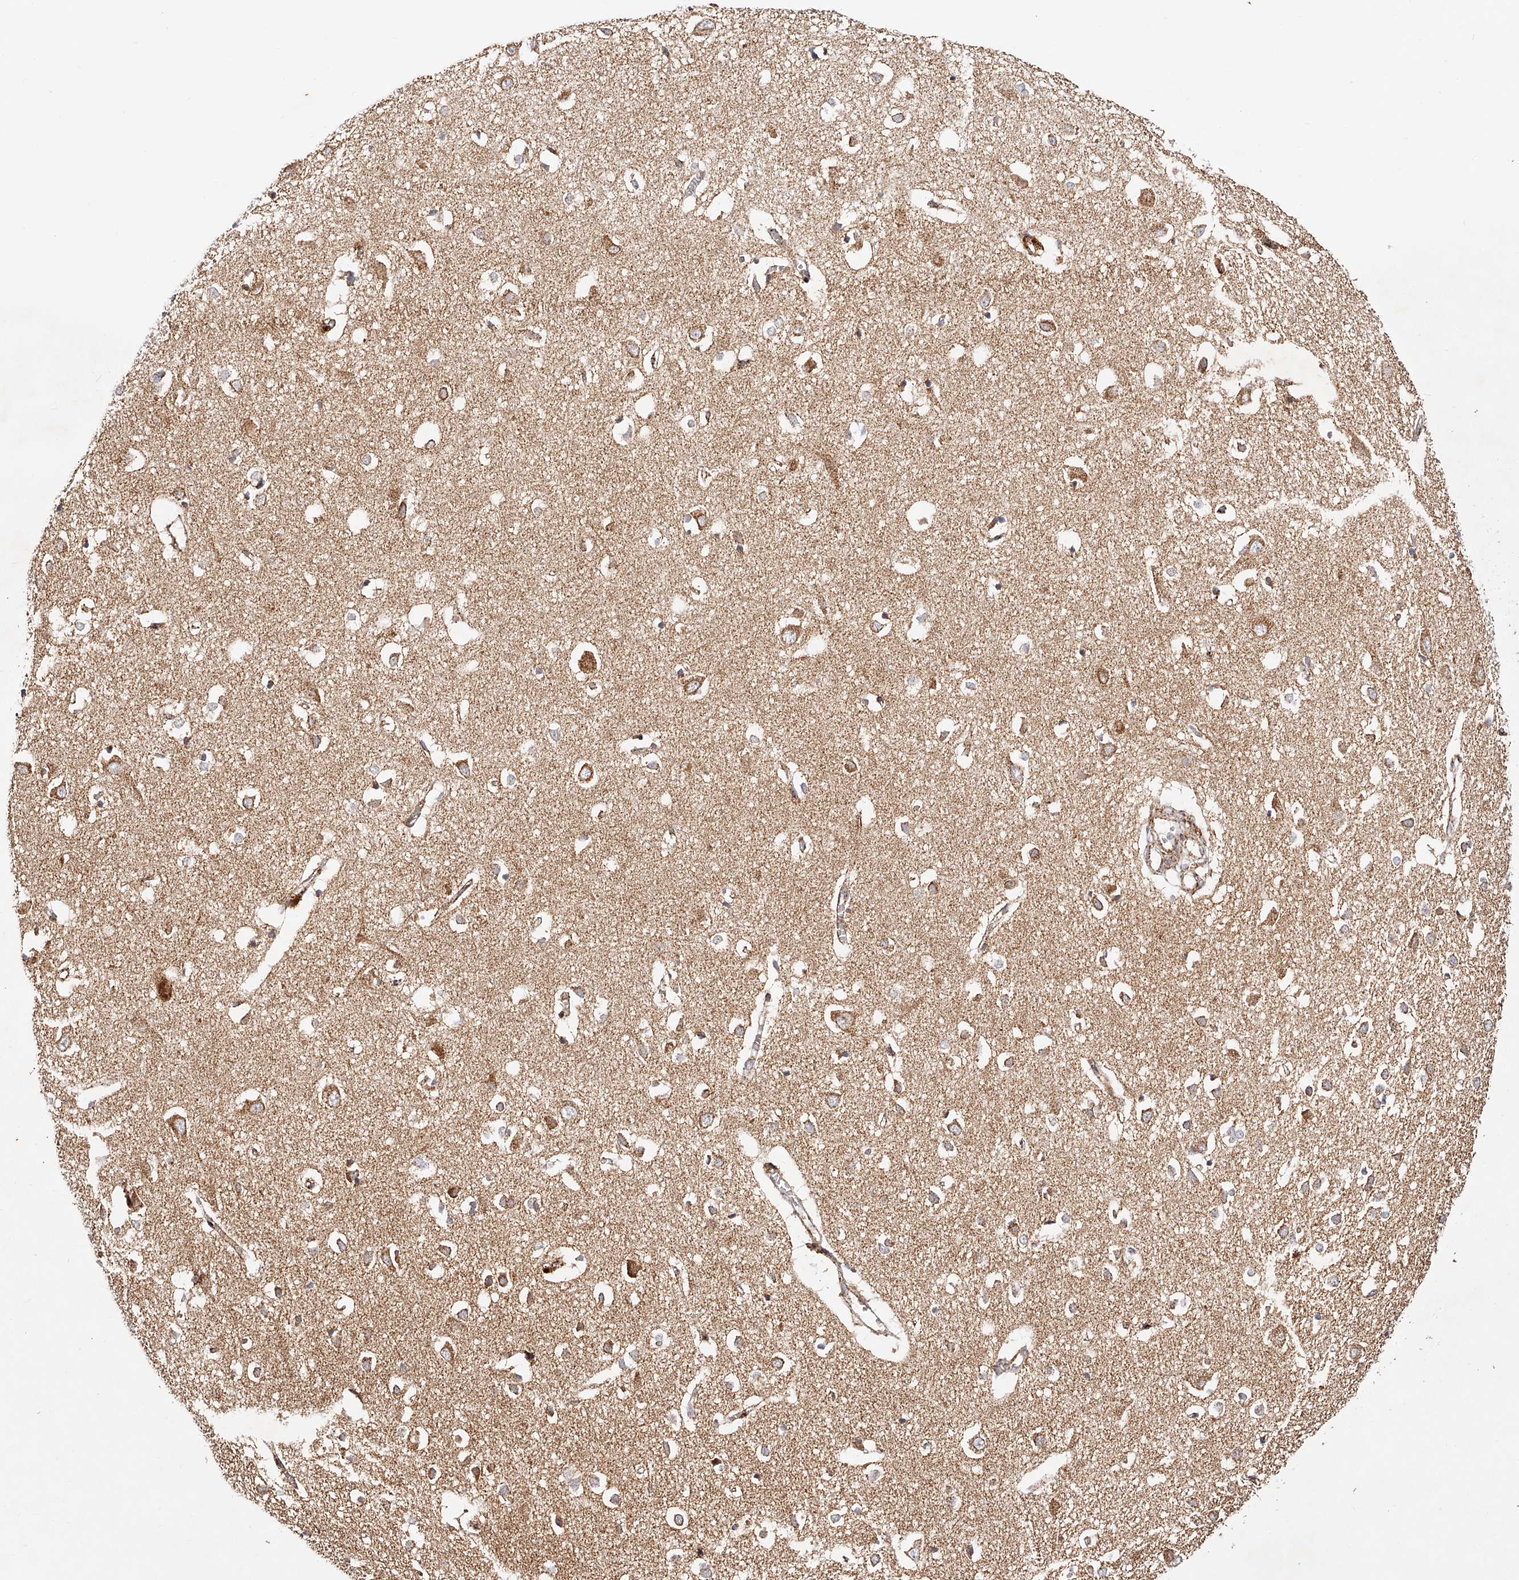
{"staining": {"intensity": "moderate", "quantity": "25%-75%", "location": "cytoplasmic/membranous"}, "tissue": "cerebral cortex", "cell_type": "Endothelial cells", "image_type": "normal", "snomed": [{"axis": "morphology", "description": "Normal tissue, NOS"}, {"axis": "topography", "description": "Cerebral cortex"}], "caption": "Cerebral cortex stained for a protein (brown) shows moderate cytoplasmic/membranous positive positivity in about 25%-75% of endothelial cells.", "gene": "NDUFV3", "patient": {"sex": "female", "age": 64}}